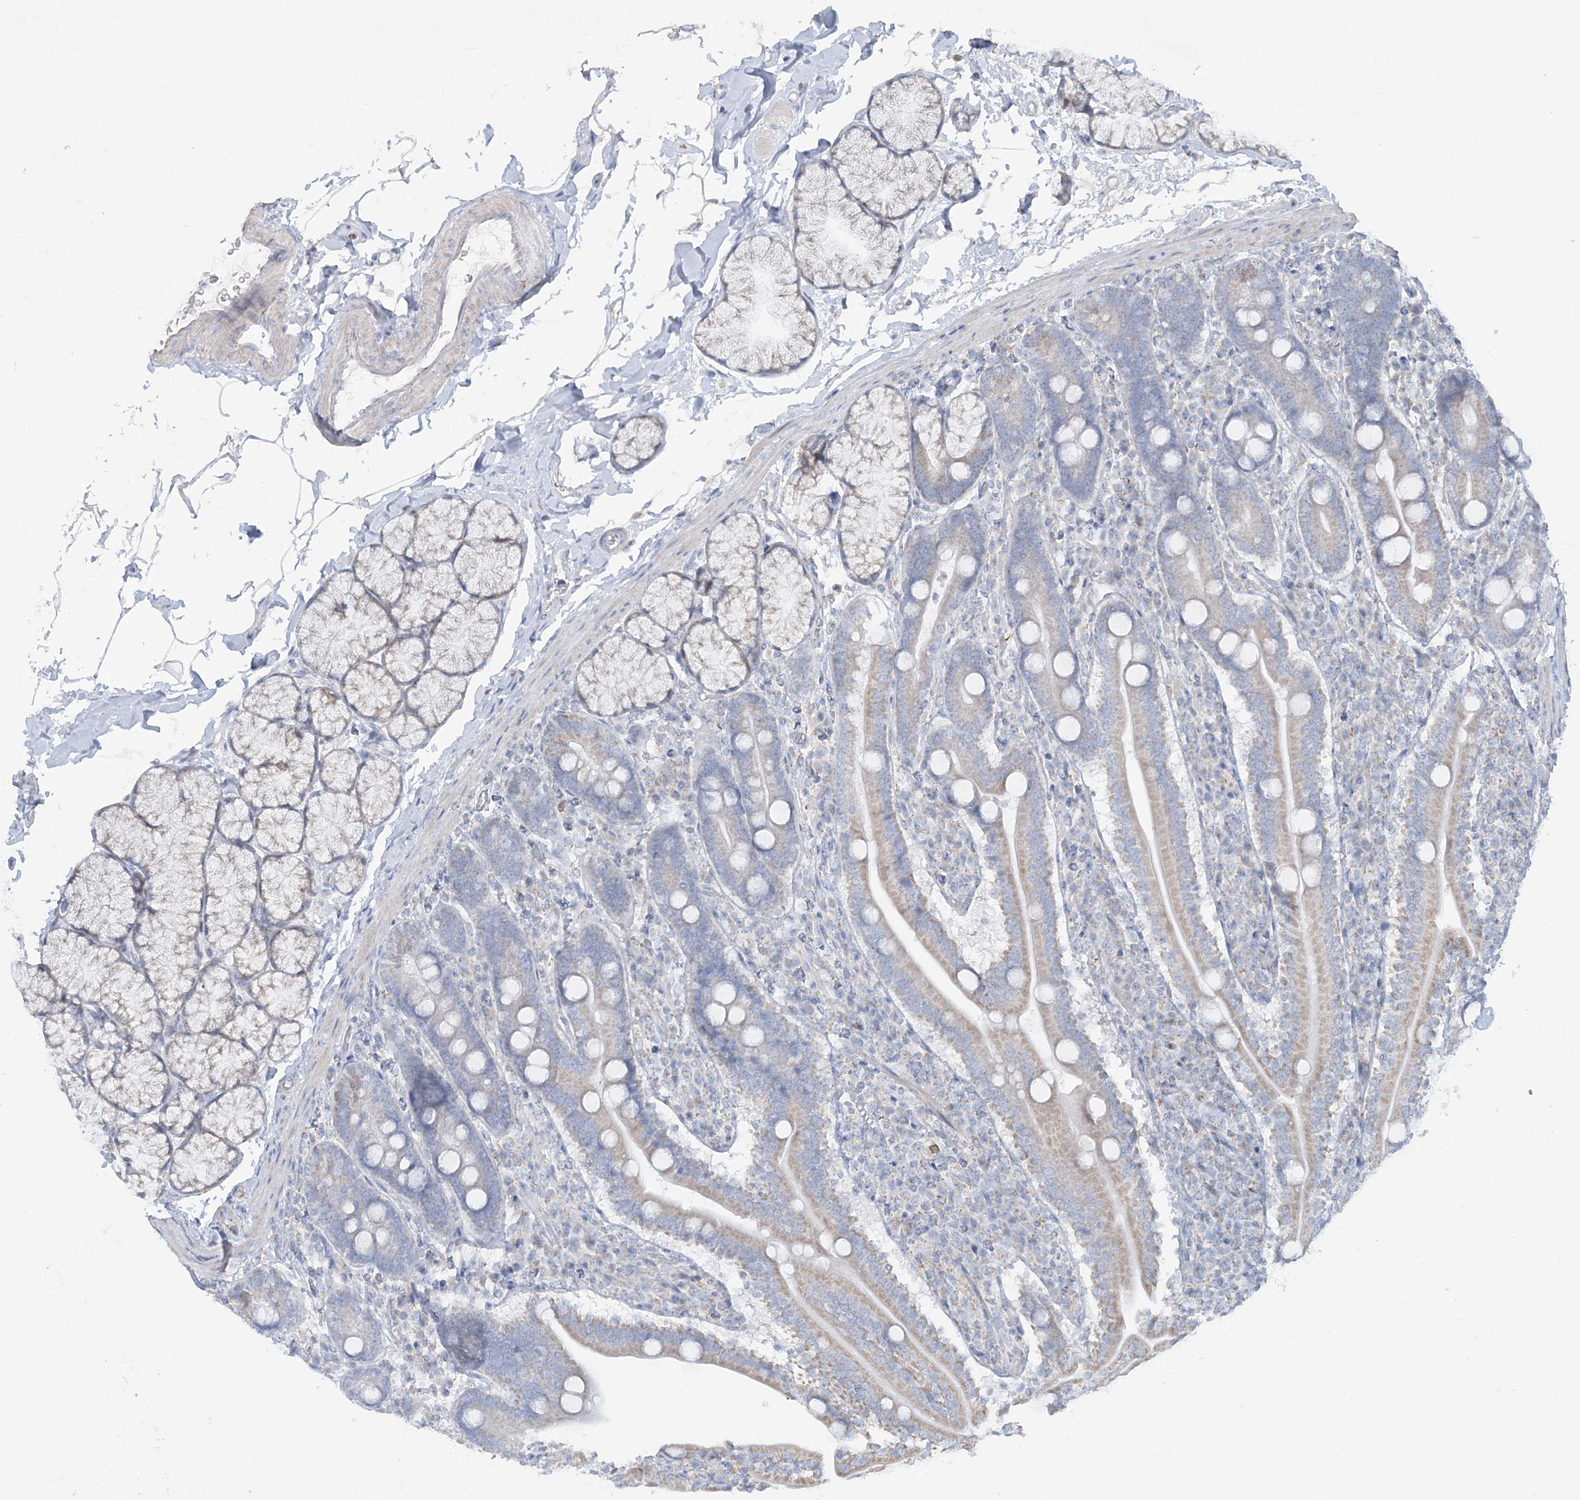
{"staining": {"intensity": "weak", "quantity": "25%-75%", "location": "cytoplasmic/membranous"}, "tissue": "duodenum", "cell_type": "Glandular cells", "image_type": "normal", "snomed": [{"axis": "morphology", "description": "Normal tissue, NOS"}, {"axis": "topography", "description": "Duodenum"}], "caption": "The photomicrograph shows a brown stain indicating the presence of a protein in the cytoplasmic/membranous of glandular cells in duodenum. The protein is shown in brown color, while the nuclei are stained blue.", "gene": "TBC1D7", "patient": {"sex": "male", "age": 35}}